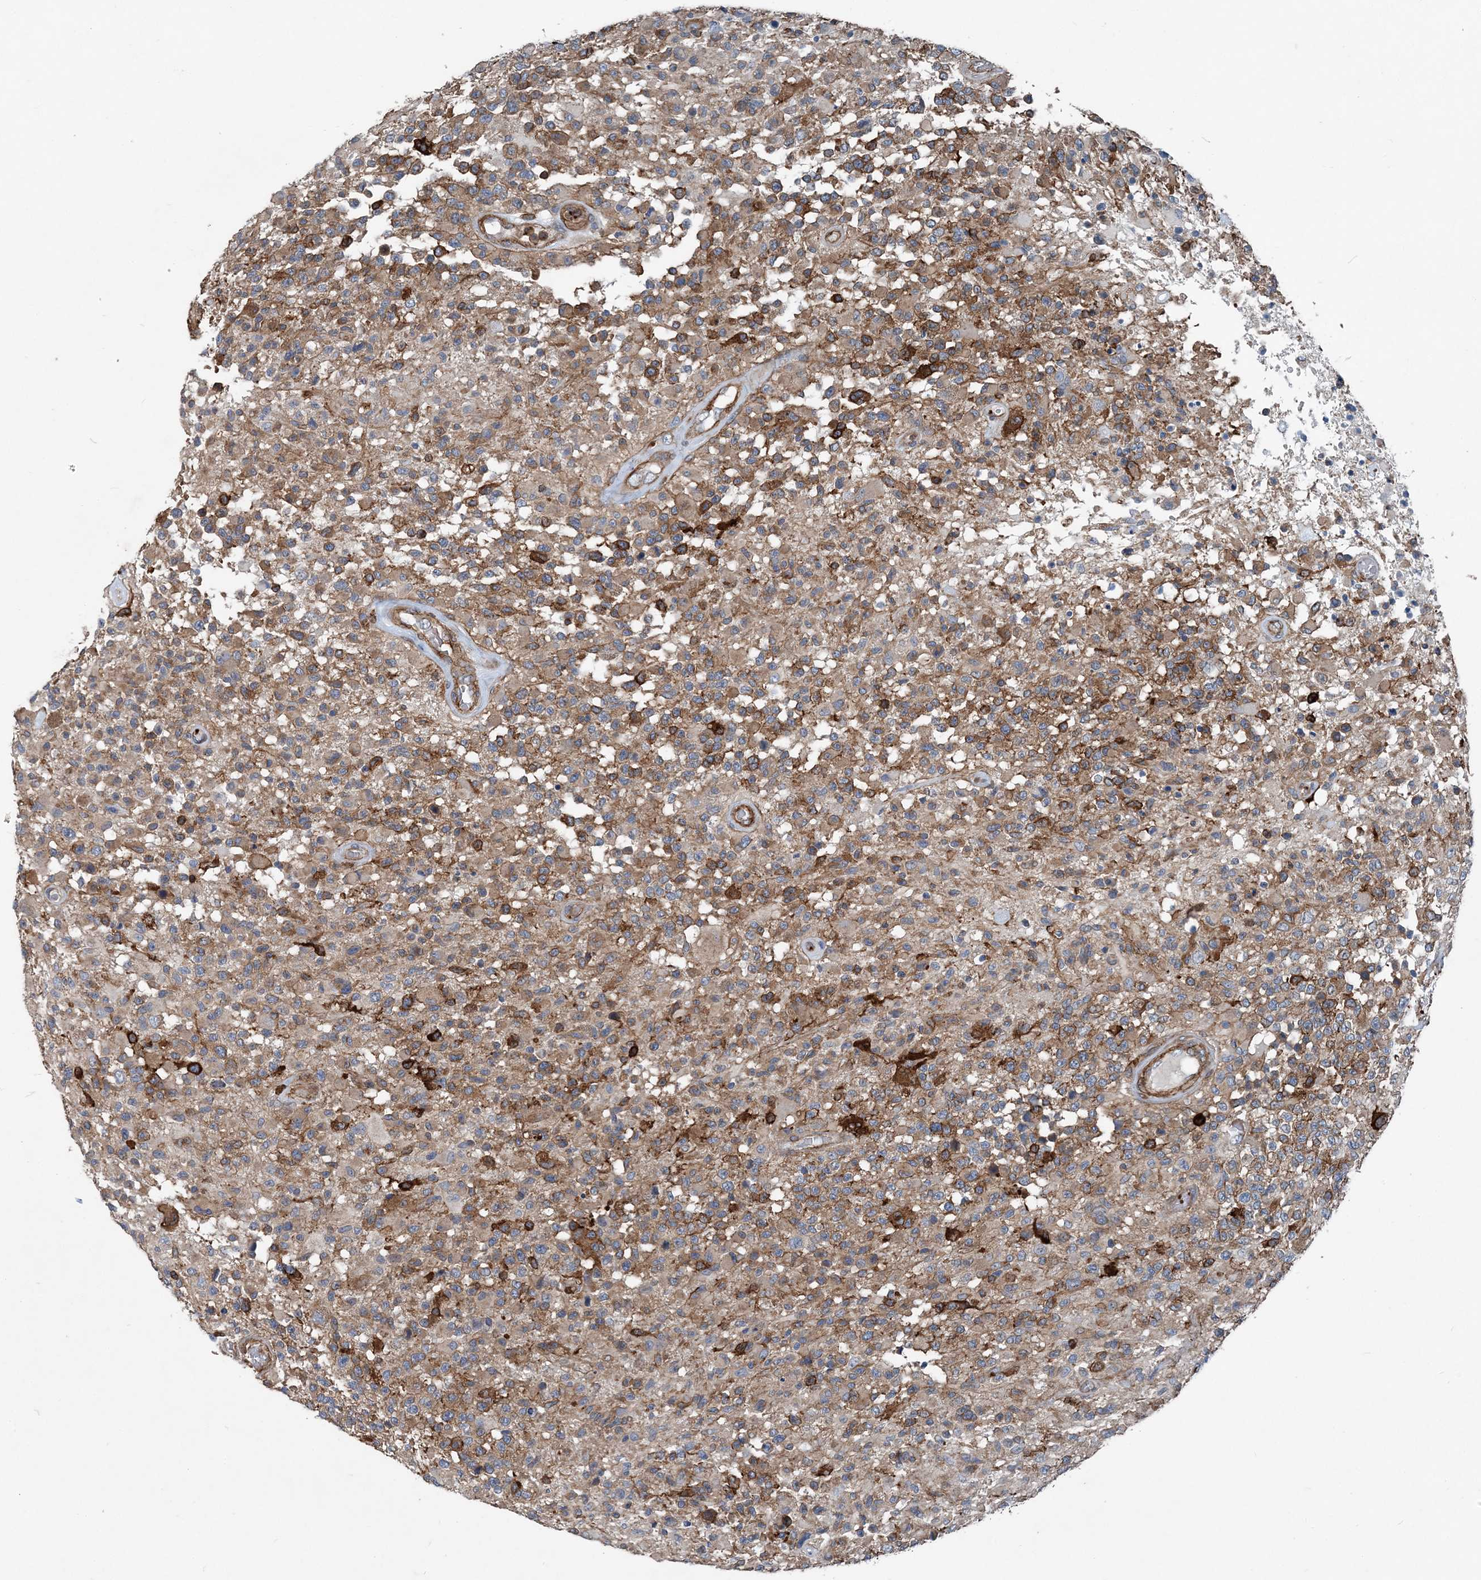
{"staining": {"intensity": "moderate", "quantity": "<25%", "location": "cytoplasmic/membranous"}, "tissue": "glioma", "cell_type": "Tumor cells", "image_type": "cancer", "snomed": [{"axis": "morphology", "description": "Glioma, malignant, High grade"}, {"axis": "morphology", "description": "Glioblastoma, NOS"}, {"axis": "topography", "description": "Brain"}], "caption": "Protein staining by immunohistochemistry (IHC) shows moderate cytoplasmic/membranous expression in about <25% of tumor cells in glioblastoma. (brown staining indicates protein expression, while blue staining denotes nuclei).", "gene": "DGUOK", "patient": {"sex": "male", "age": 60}}